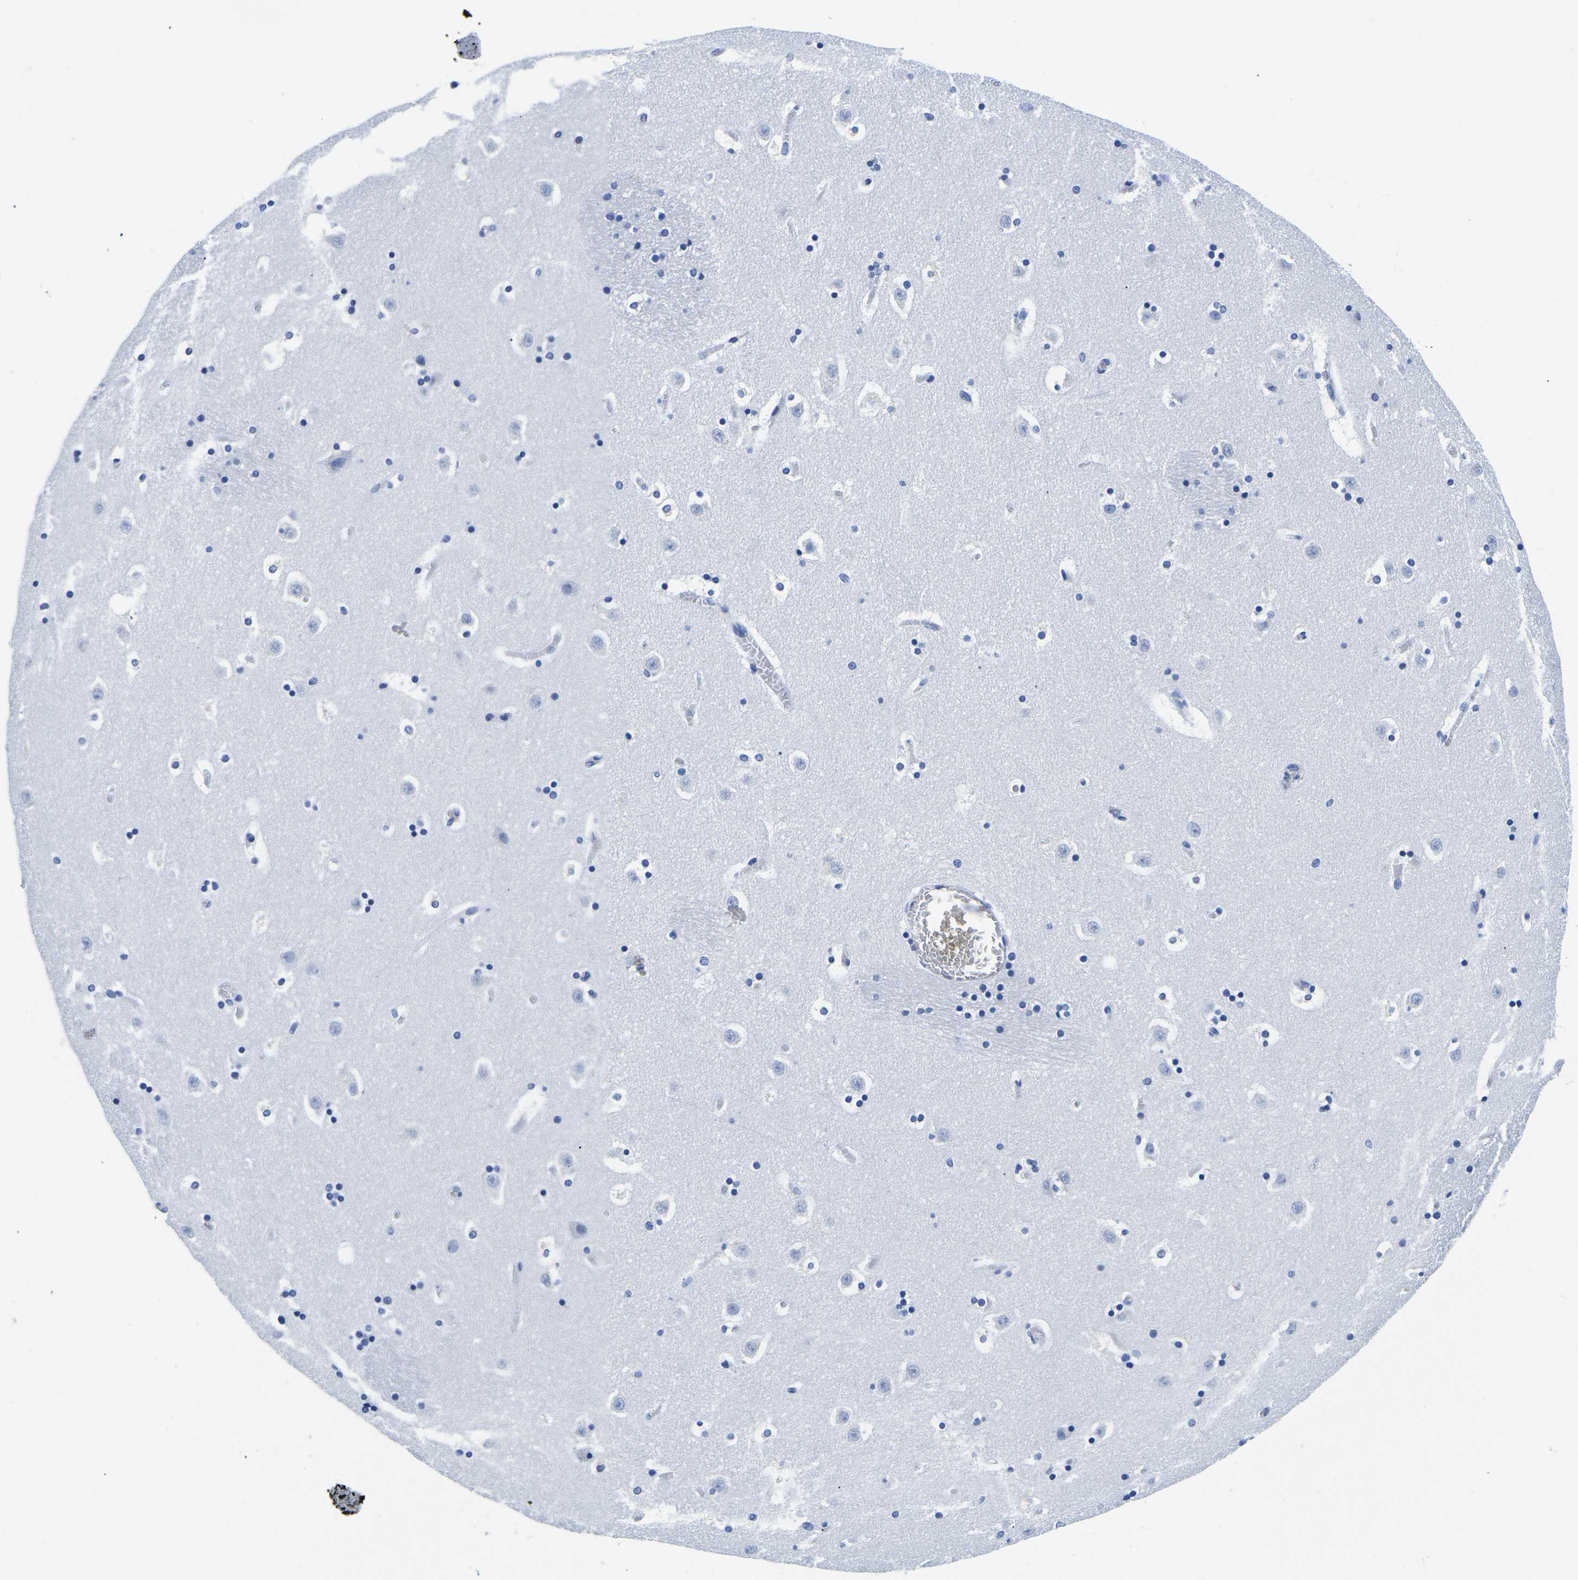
{"staining": {"intensity": "negative", "quantity": "none", "location": "none"}, "tissue": "caudate", "cell_type": "Glial cells", "image_type": "normal", "snomed": [{"axis": "morphology", "description": "Normal tissue, NOS"}, {"axis": "topography", "description": "Lateral ventricle wall"}], "caption": "Caudate was stained to show a protein in brown. There is no significant staining in glial cells. (DAB immunohistochemistry visualized using brightfield microscopy, high magnification).", "gene": "CYP1A2", "patient": {"sex": "male", "age": 45}}